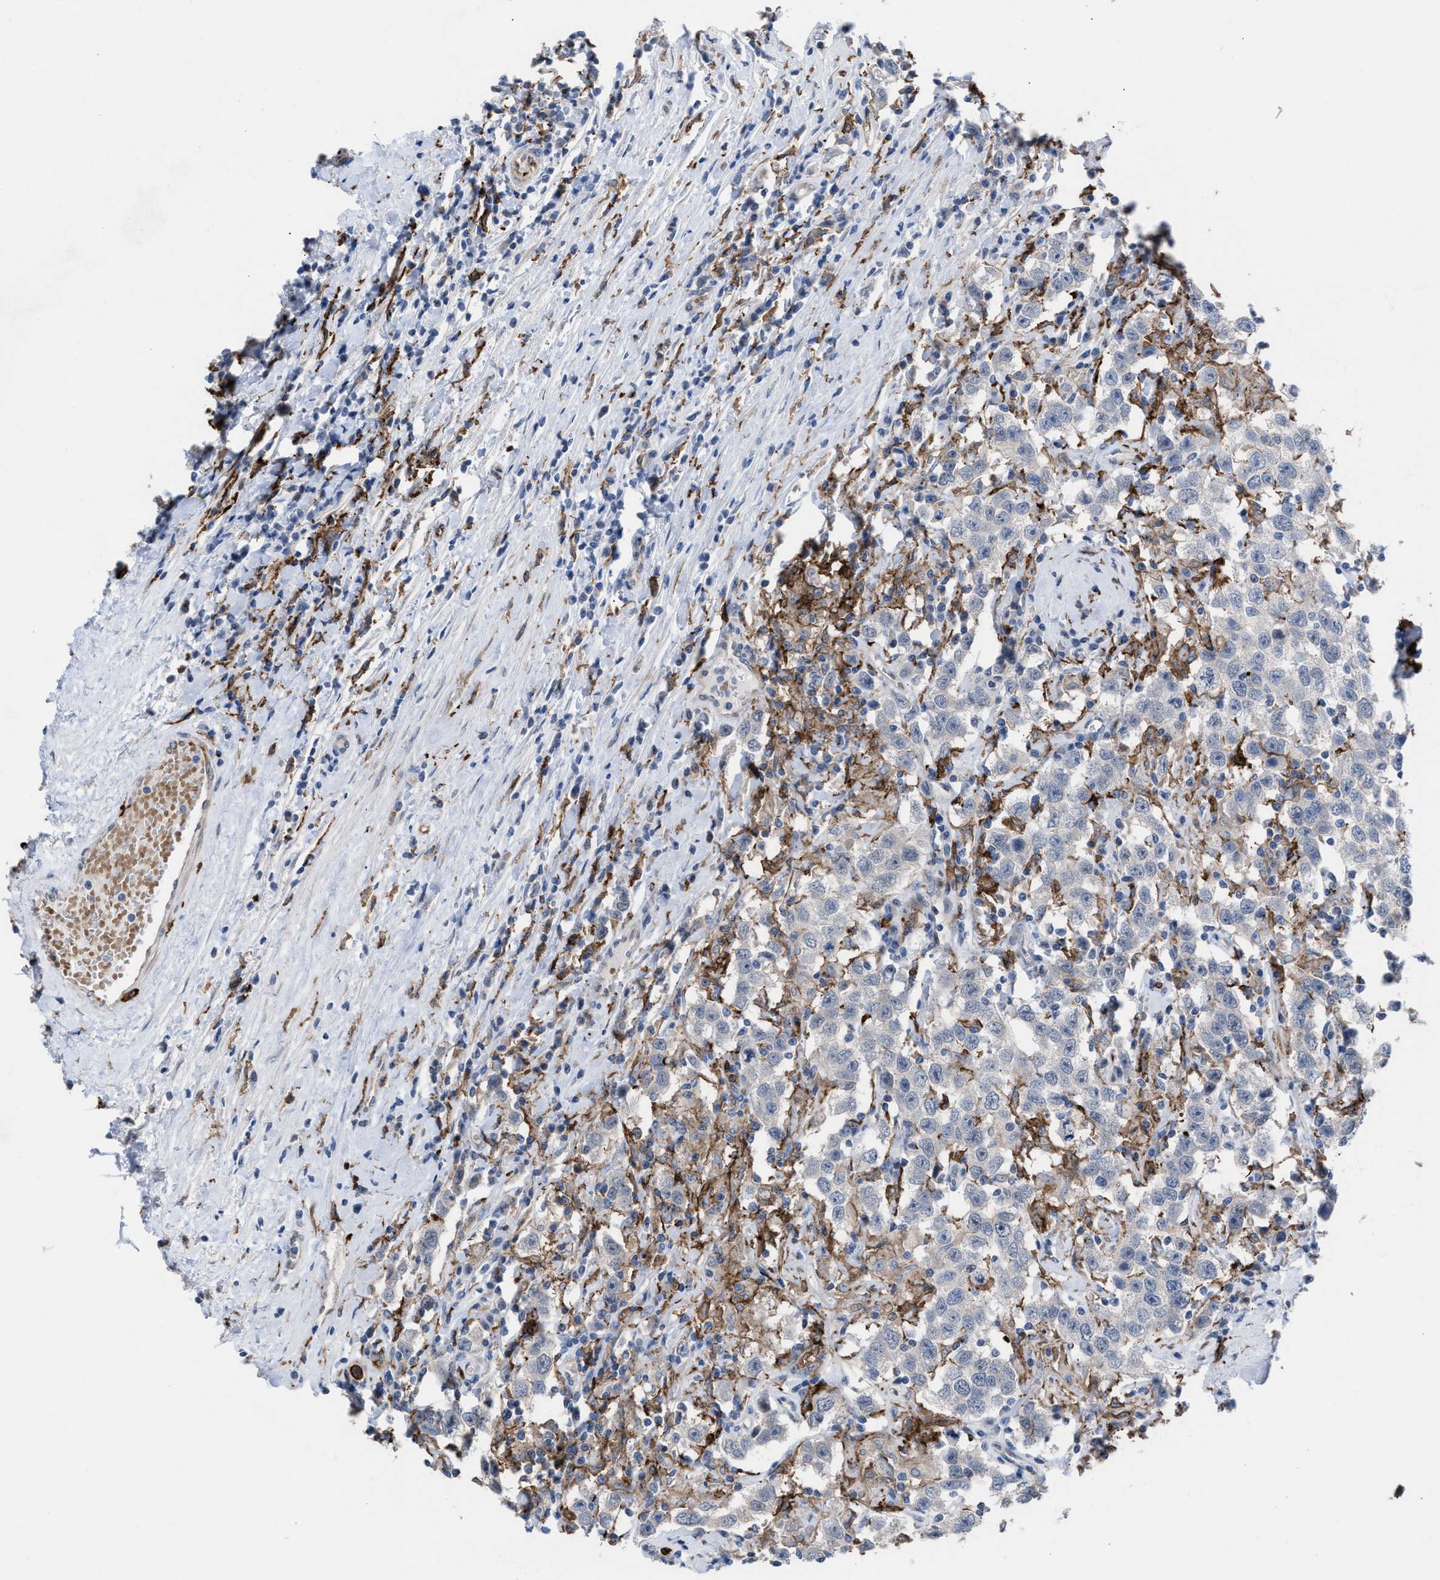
{"staining": {"intensity": "negative", "quantity": "none", "location": "none"}, "tissue": "testis cancer", "cell_type": "Tumor cells", "image_type": "cancer", "snomed": [{"axis": "morphology", "description": "Seminoma, NOS"}, {"axis": "topography", "description": "Testis"}], "caption": "An image of testis seminoma stained for a protein reveals no brown staining in tumor cells.", "gene": "SLC47A1", "patient": {"sex": "male", "age": 41}}